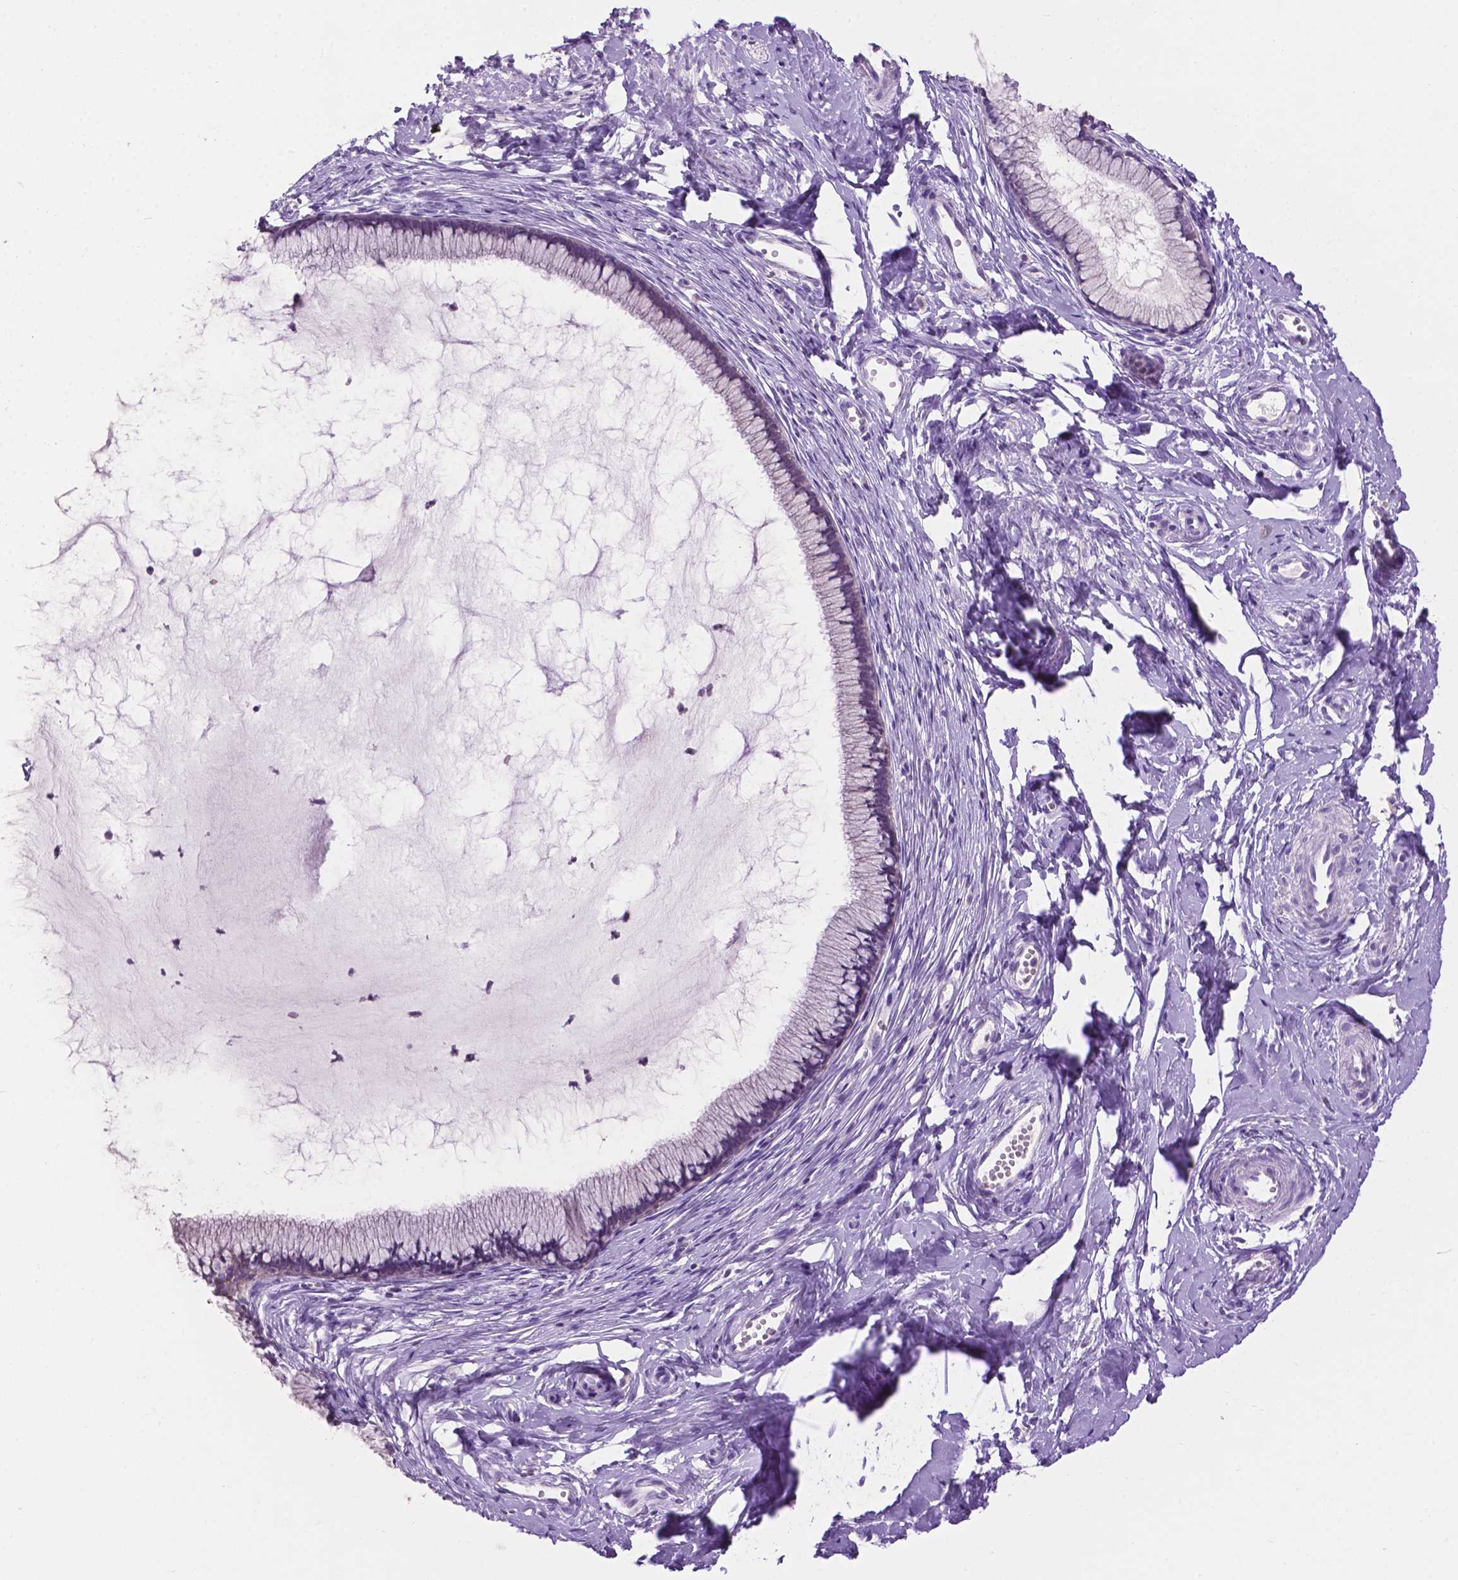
{"staining": {"intensity": "moderate", "quantity": "25%-75%", "location": "cytoplasmic/membranous"}, "tissue": "cervix", "cell_type": "Glandular cells", "image_type": "normal", "snomed": [{"axis": "morphology", "description": "Normal tissue, NOS"}, {"axis": "topography", "description": "Cervix"}], "caption": "Immunohistochemical staining of normal human cervix exhibits moderate cytoplasmic/membranous protein positivity in approximately 25%-75% of glandular cells.", "gene": "TACSTD2", "patient": {"sex": "female", "age": 40}}